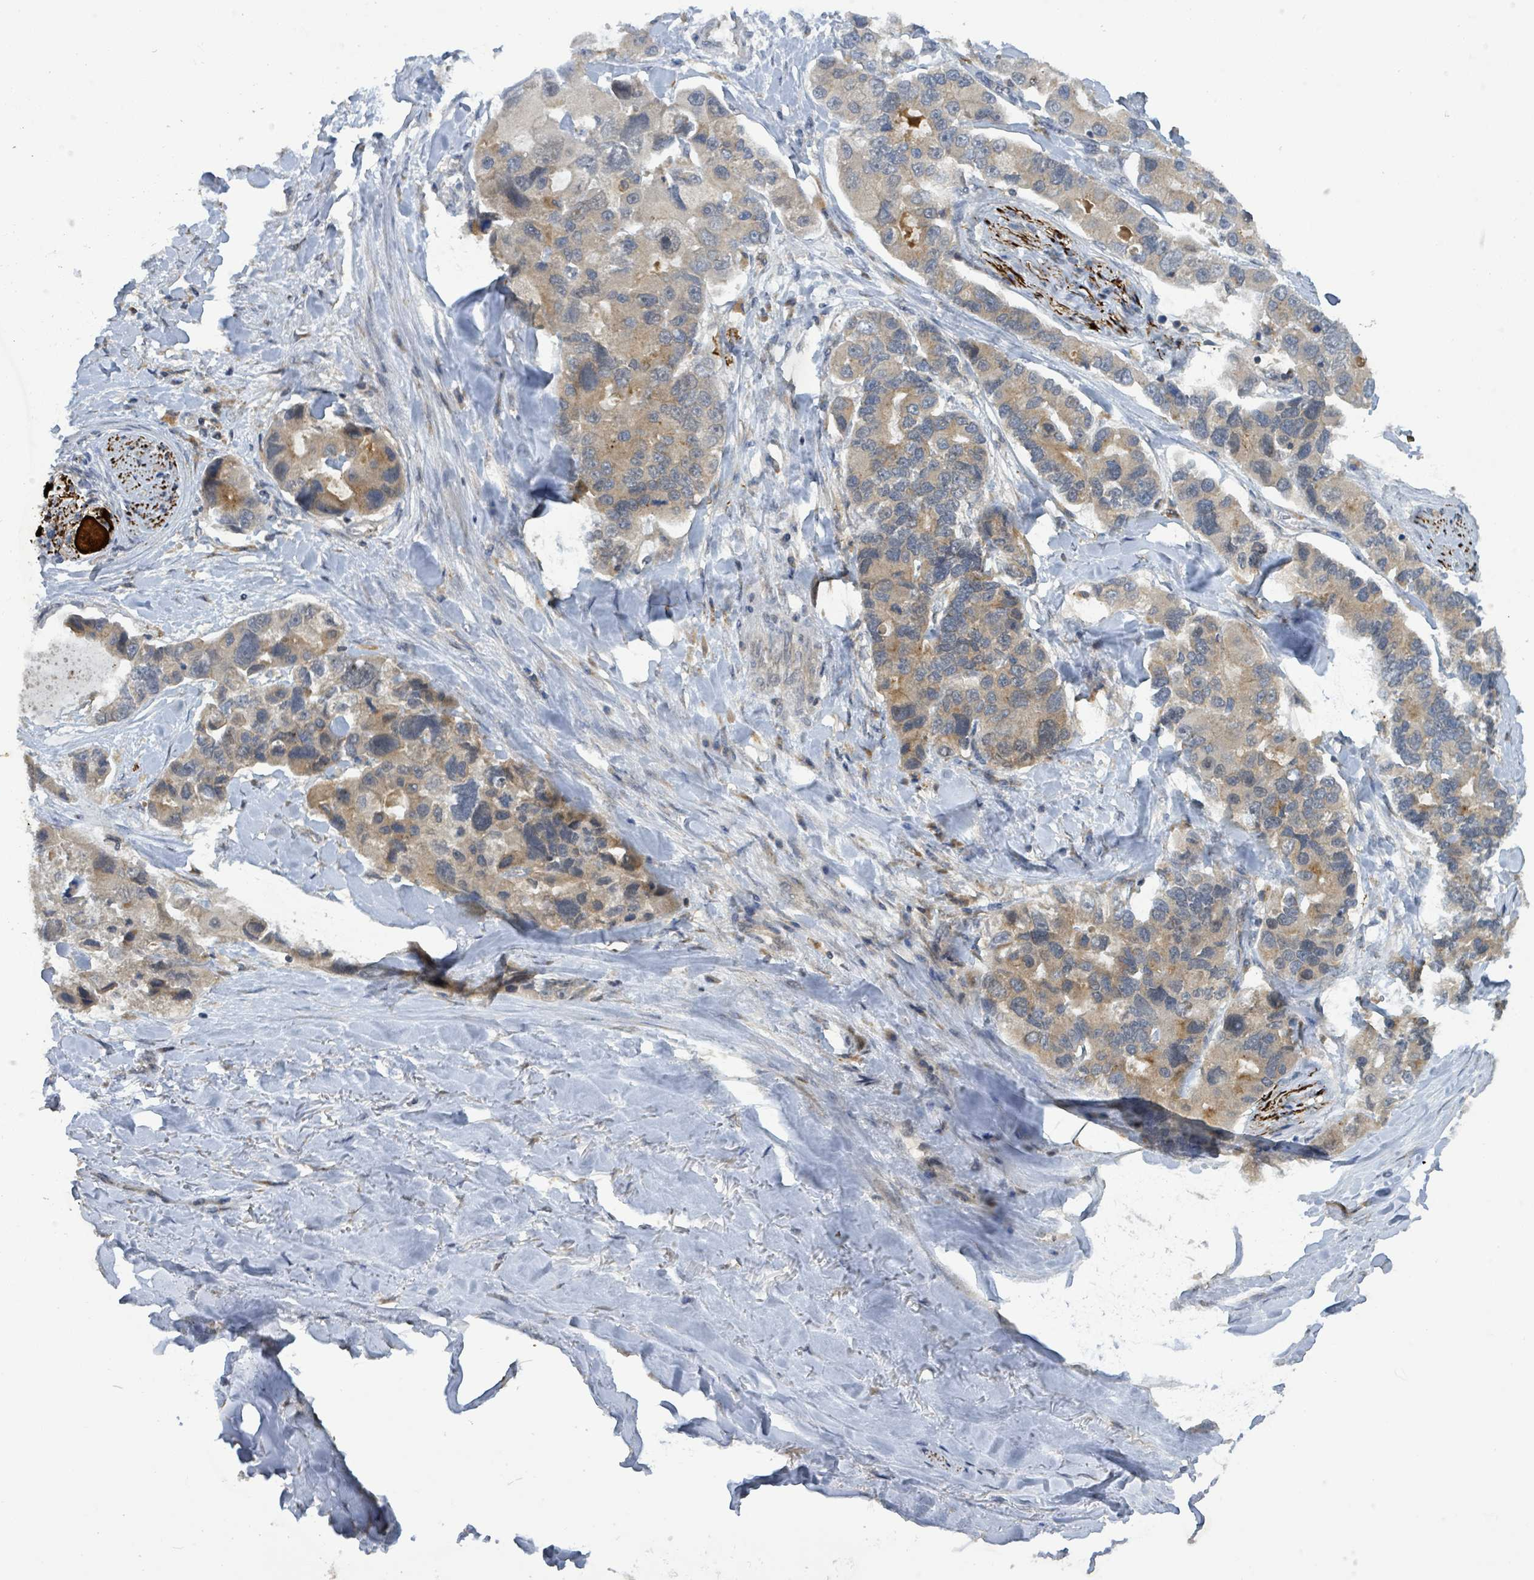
{"staining": {"intensity": "weak", "quantity": ">75%", "location": "cytoplasmic/membranous"}, "tissue": "lung cancer", "cell_type": "Tumor cells", "image_type": "cancer", "snomed": [{"axis": "morphology", "description": "Adenocarcinoma, NOS"}, {"axis": "topography", "description": "Lung"}], "caption": "This micrograph displays IHC staining of human adenocarcinoma (lung), with low weak cytoplasmic/membranous positivity in approximately >75% of tumor cells.", "gene": "CCDC121", "patient": {"sex": "female", "age": 54}}